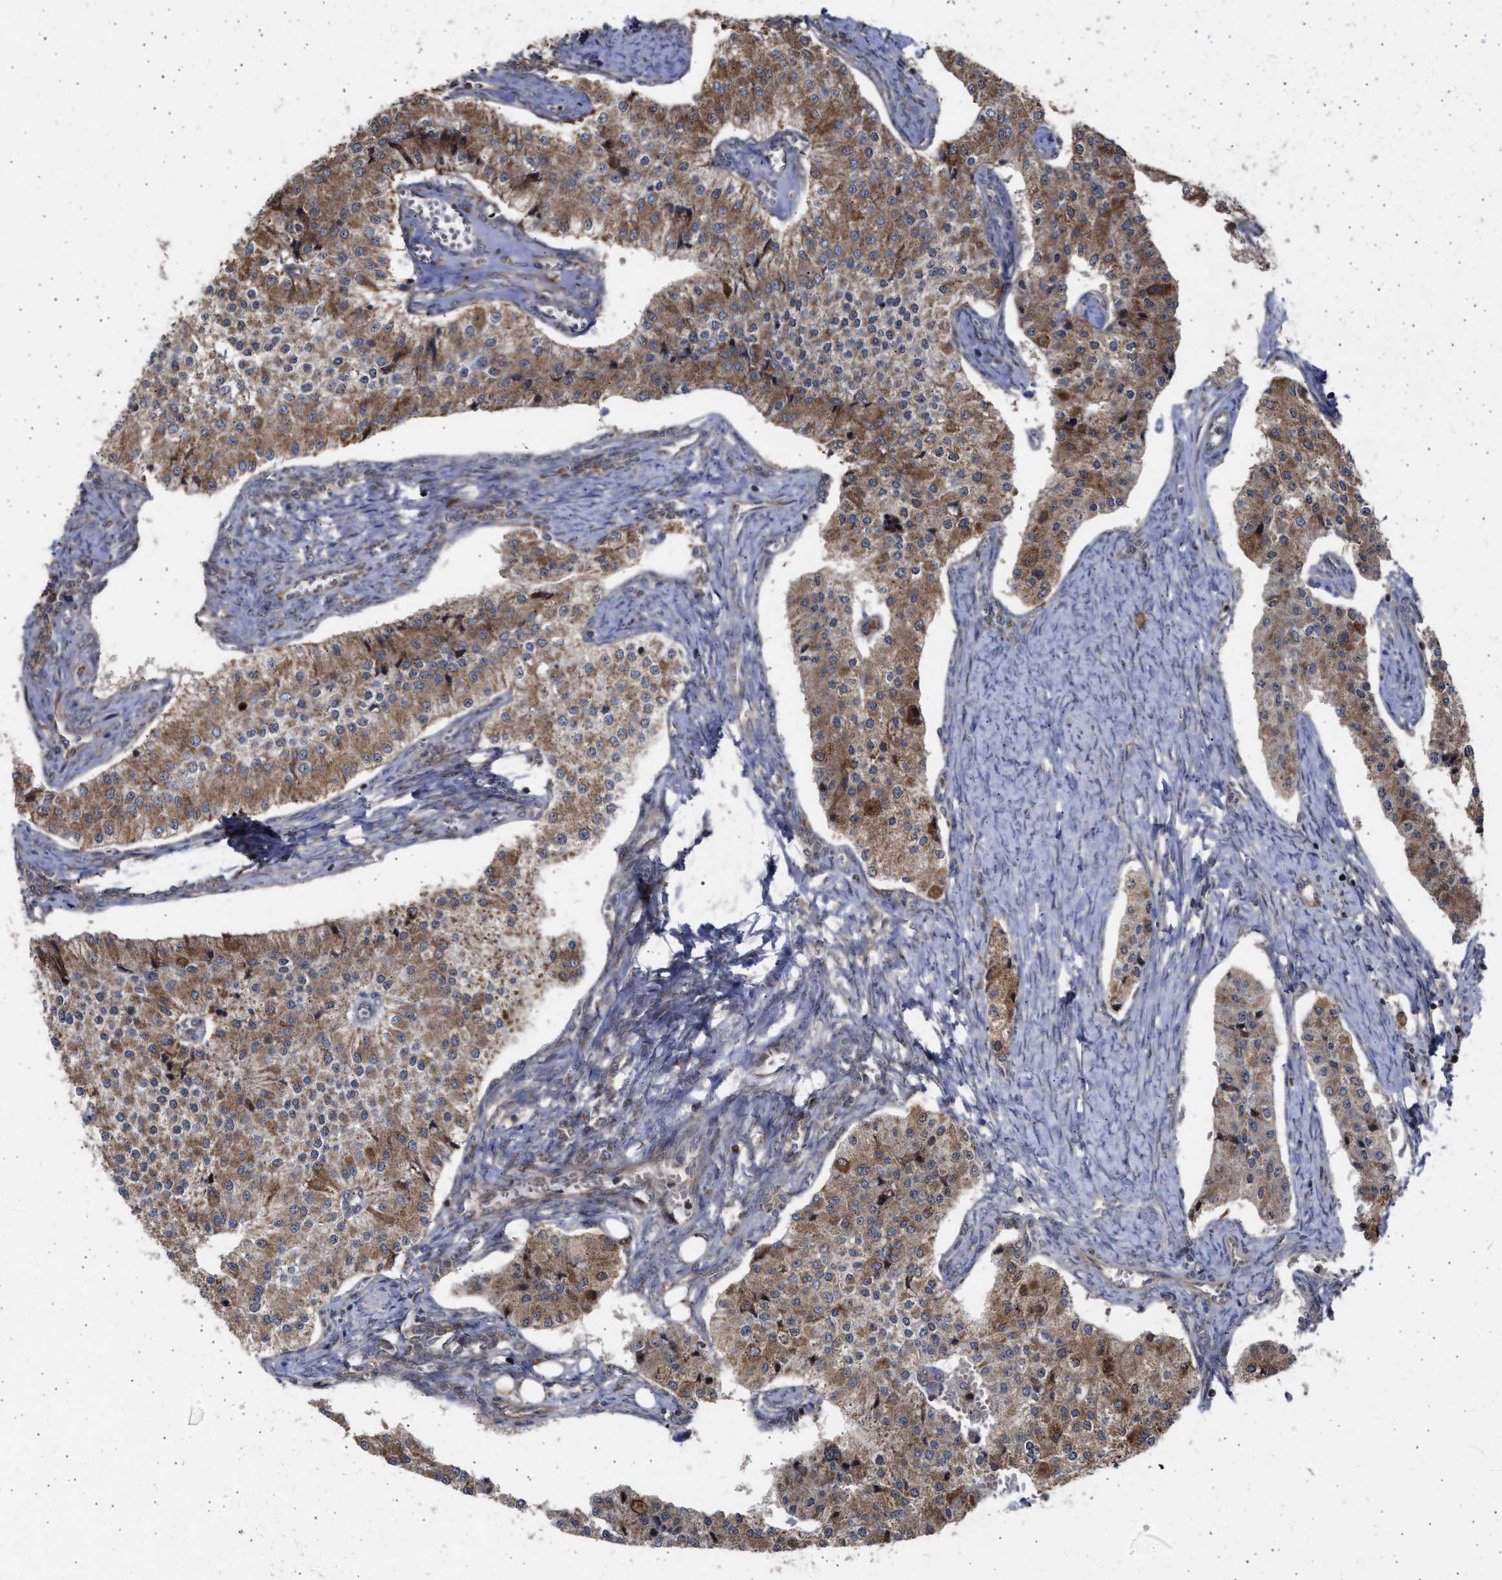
{"staining": {"intensity": "strong", "quantity": ">75%", "location": "cytoplasmic/membranous"}, "tissue": "carcinoid", "cell_type": "Tumor cells", "image_type": "cancer", "snomed": [{"axis": "morphology", "description": "Carcinoid, malignant, NOS"}, {"axis": "topography", "description": "Colon"}], "caption": "The micrograph reveals immunohistochemical staining of malignant carcinoid. There is strong cytoplasmic/membranous expression is seen in approximately >75% of tumor cells.", "gene": "TTC19", "patient": {"sex": "female", "age": 52}}